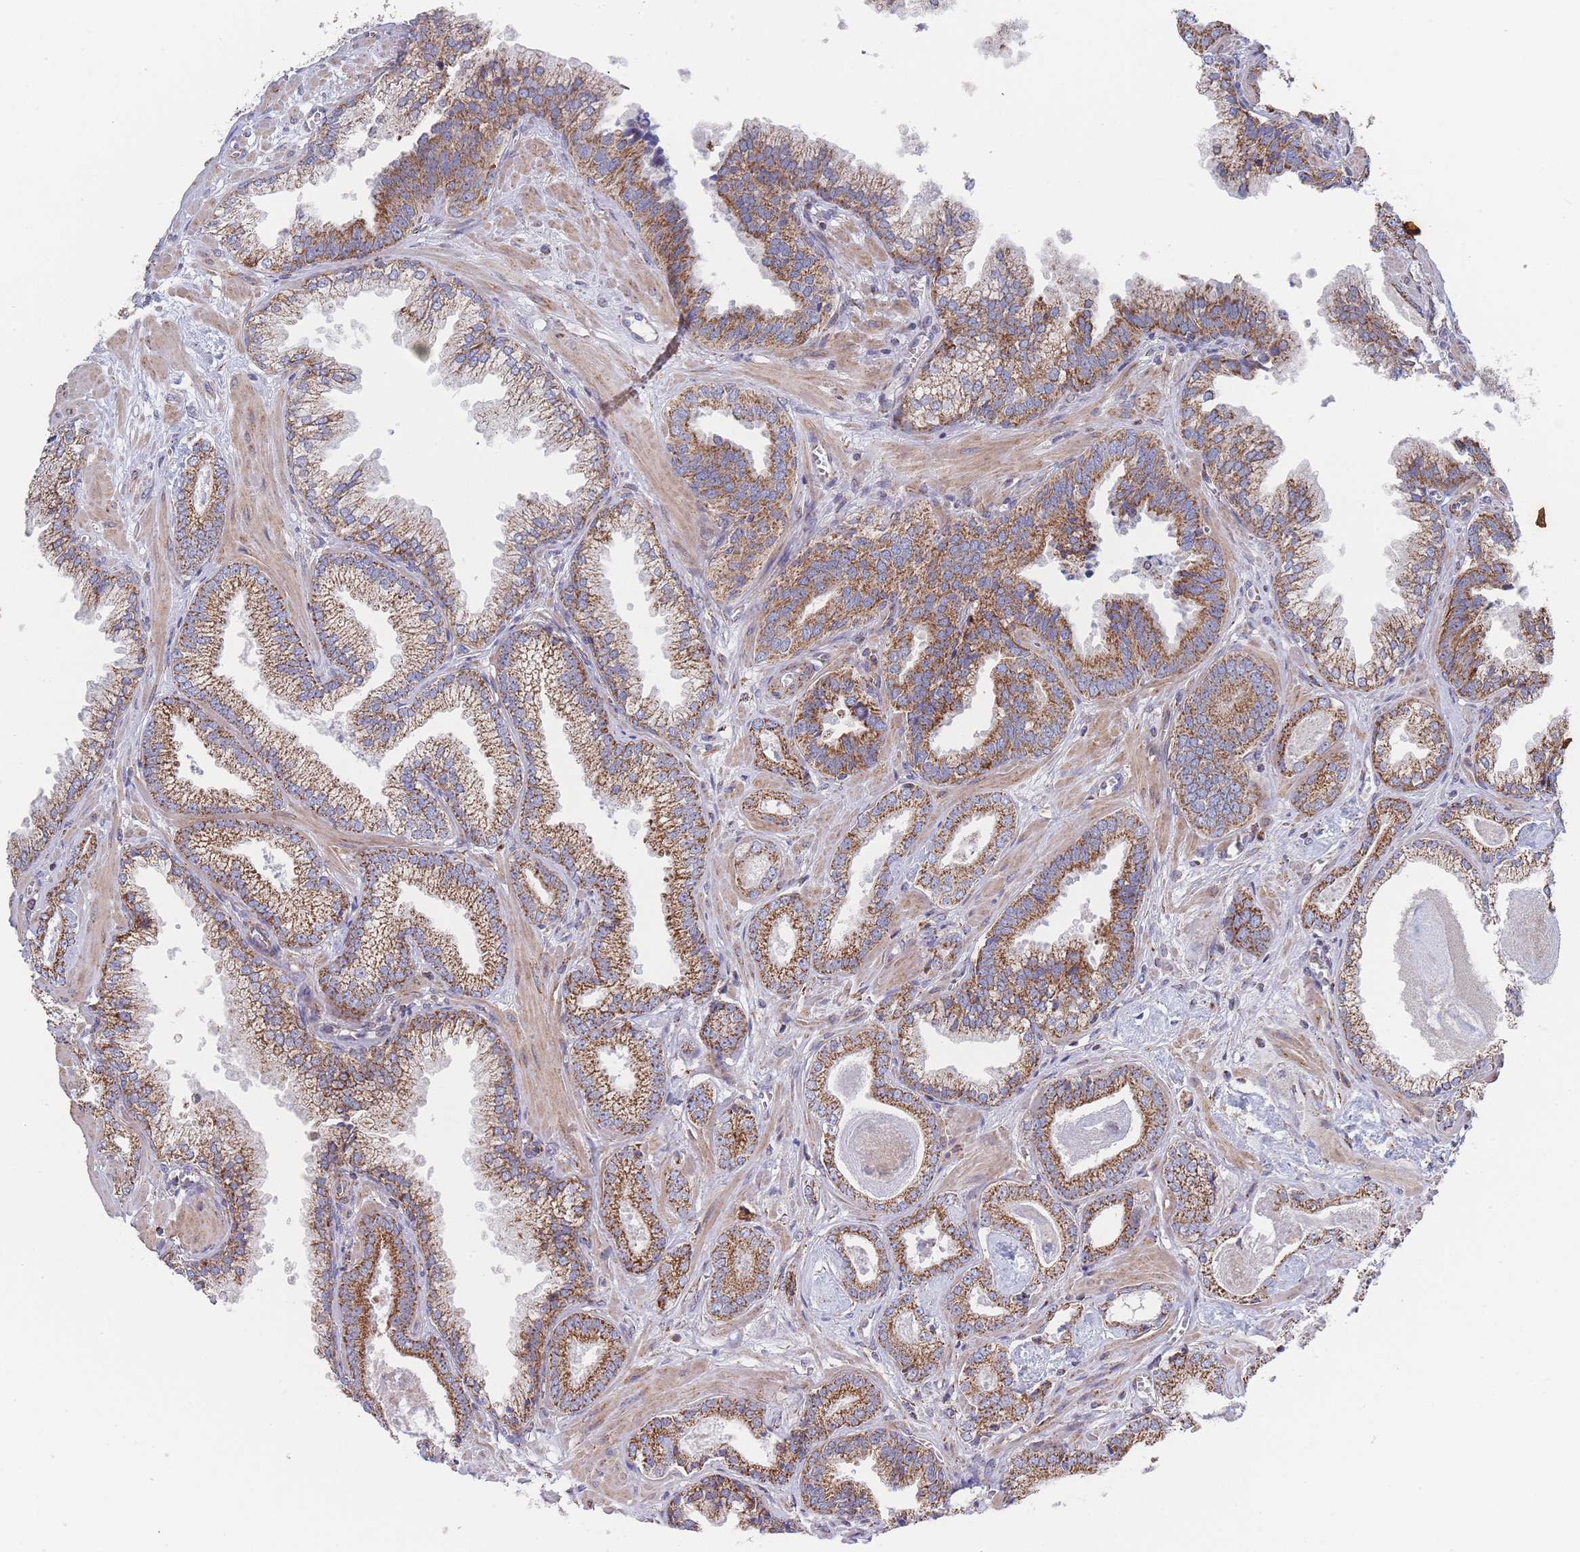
{"staining": {"intensity": "moderate", "quantity": ">75%", "location": "cytoplasmic/membranous"}, "tissue": "prostate cancer", "cell_type": "Tumor cells", "image_type": "cancer", "snomed": [{"axis": "morphology", "description": "Adenocarcinoma, Low grade"}, {"axis": "topography", "description": "Prostate"}], "caption": "Immunohistochemical staining of human prostate cancer (low-grade adenocarcinoma) shows medium levels of moderate cytoplasmic/membranous staining in approximately >75% of tumor cells. The staining was performed using DAB, with brown indicating positive protein expression. Nuclei are stained blue with hematoxylin.", "gene": "IKZF4", "patient": {"sex": "male", "age": 60}}